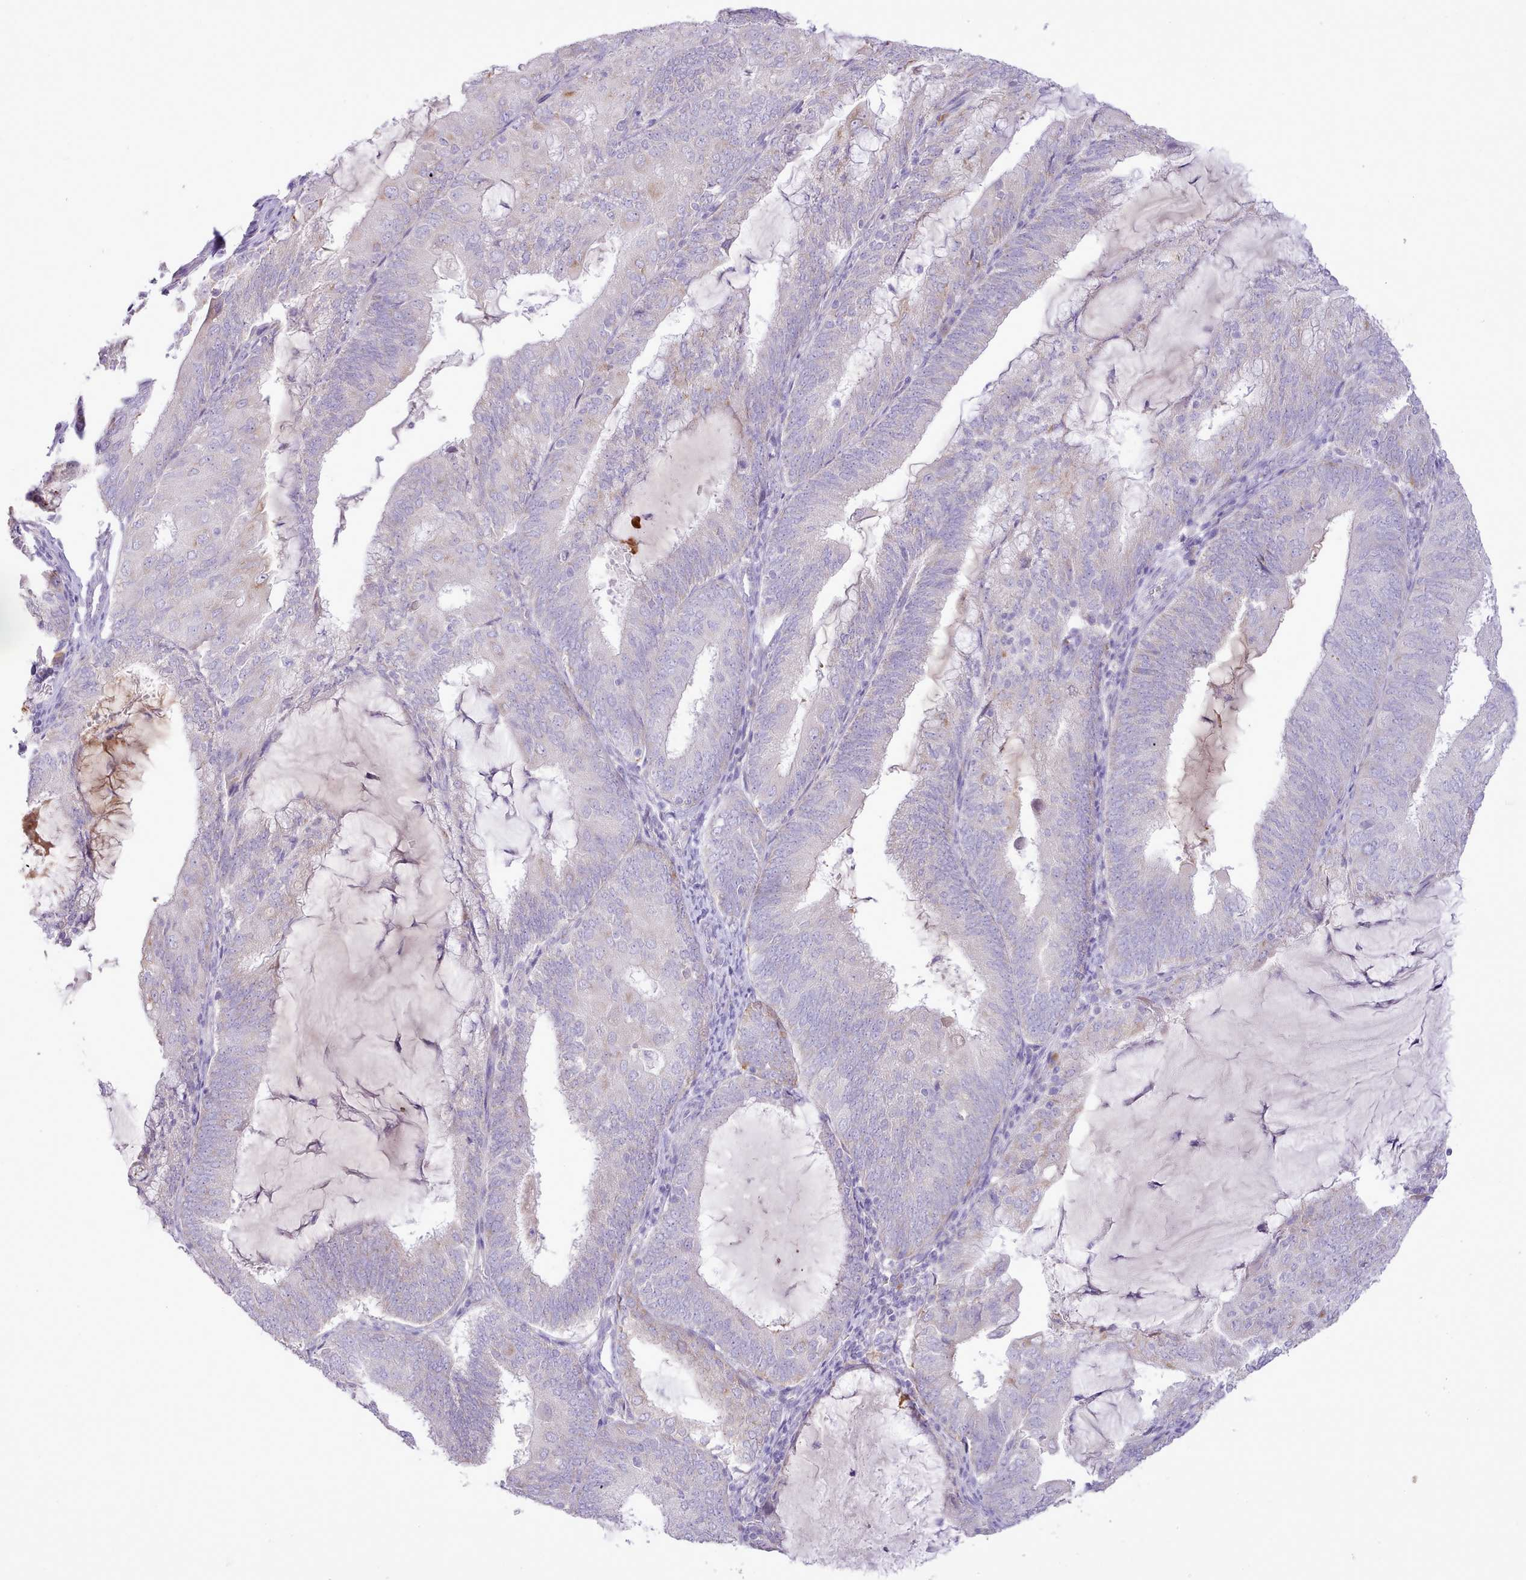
{"staining": {"intensity": "negative", "quantity": "none", "location": "none"}, "tissue": "endometrial cancer", "cell_type": "Tumor cells", "image_type": "cancer", "snomed": [{"axis": "morphology", "description": "Adenocarcinoma, NOS"}, {"axis": "topography", "description": "Endometrium"}], "caption": "Human endometrial adenocarcinoma stained for a protein using IHC shows no staining in tumor cells.", "gene": "CCL1", "patient": {"sex": "female", "age": 81}}